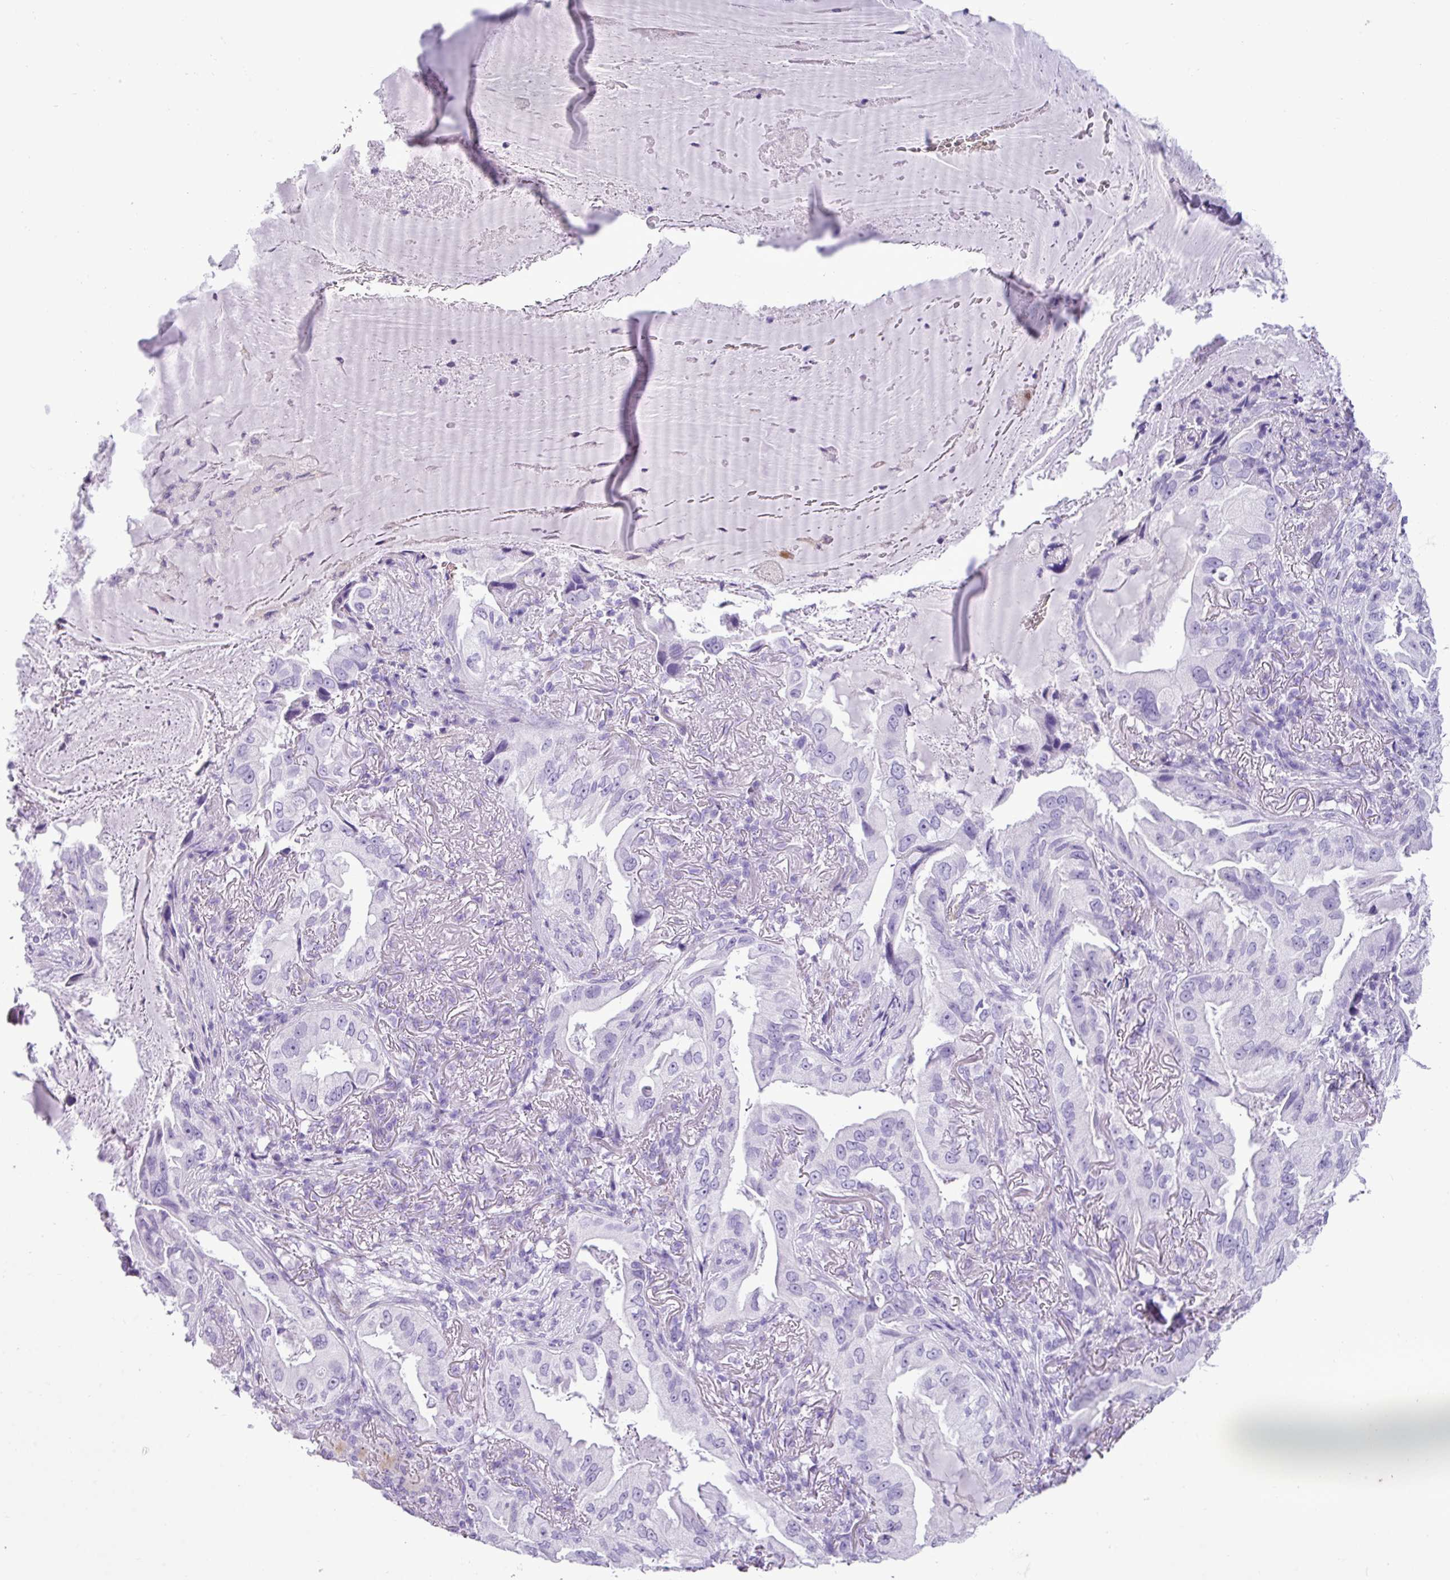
{"staining": {"intensity": "negative", "quantity": "none", "location": "none"}, "tissue": "lung cancer", "cell_type": "Tumor cells", "image_type": "cancer", "snomed": [{"axis": "morphology", "description": "Adenocarcinoma, NOS"}, {"axis": "topography", "description": "Lung"}], "caption": "Histopathology image shows no significant protein expression in tumor cells of lung adenocarcinoma.", "gene": "ZSCAN5A", "patient": {"sex": "female", "age": 69}}